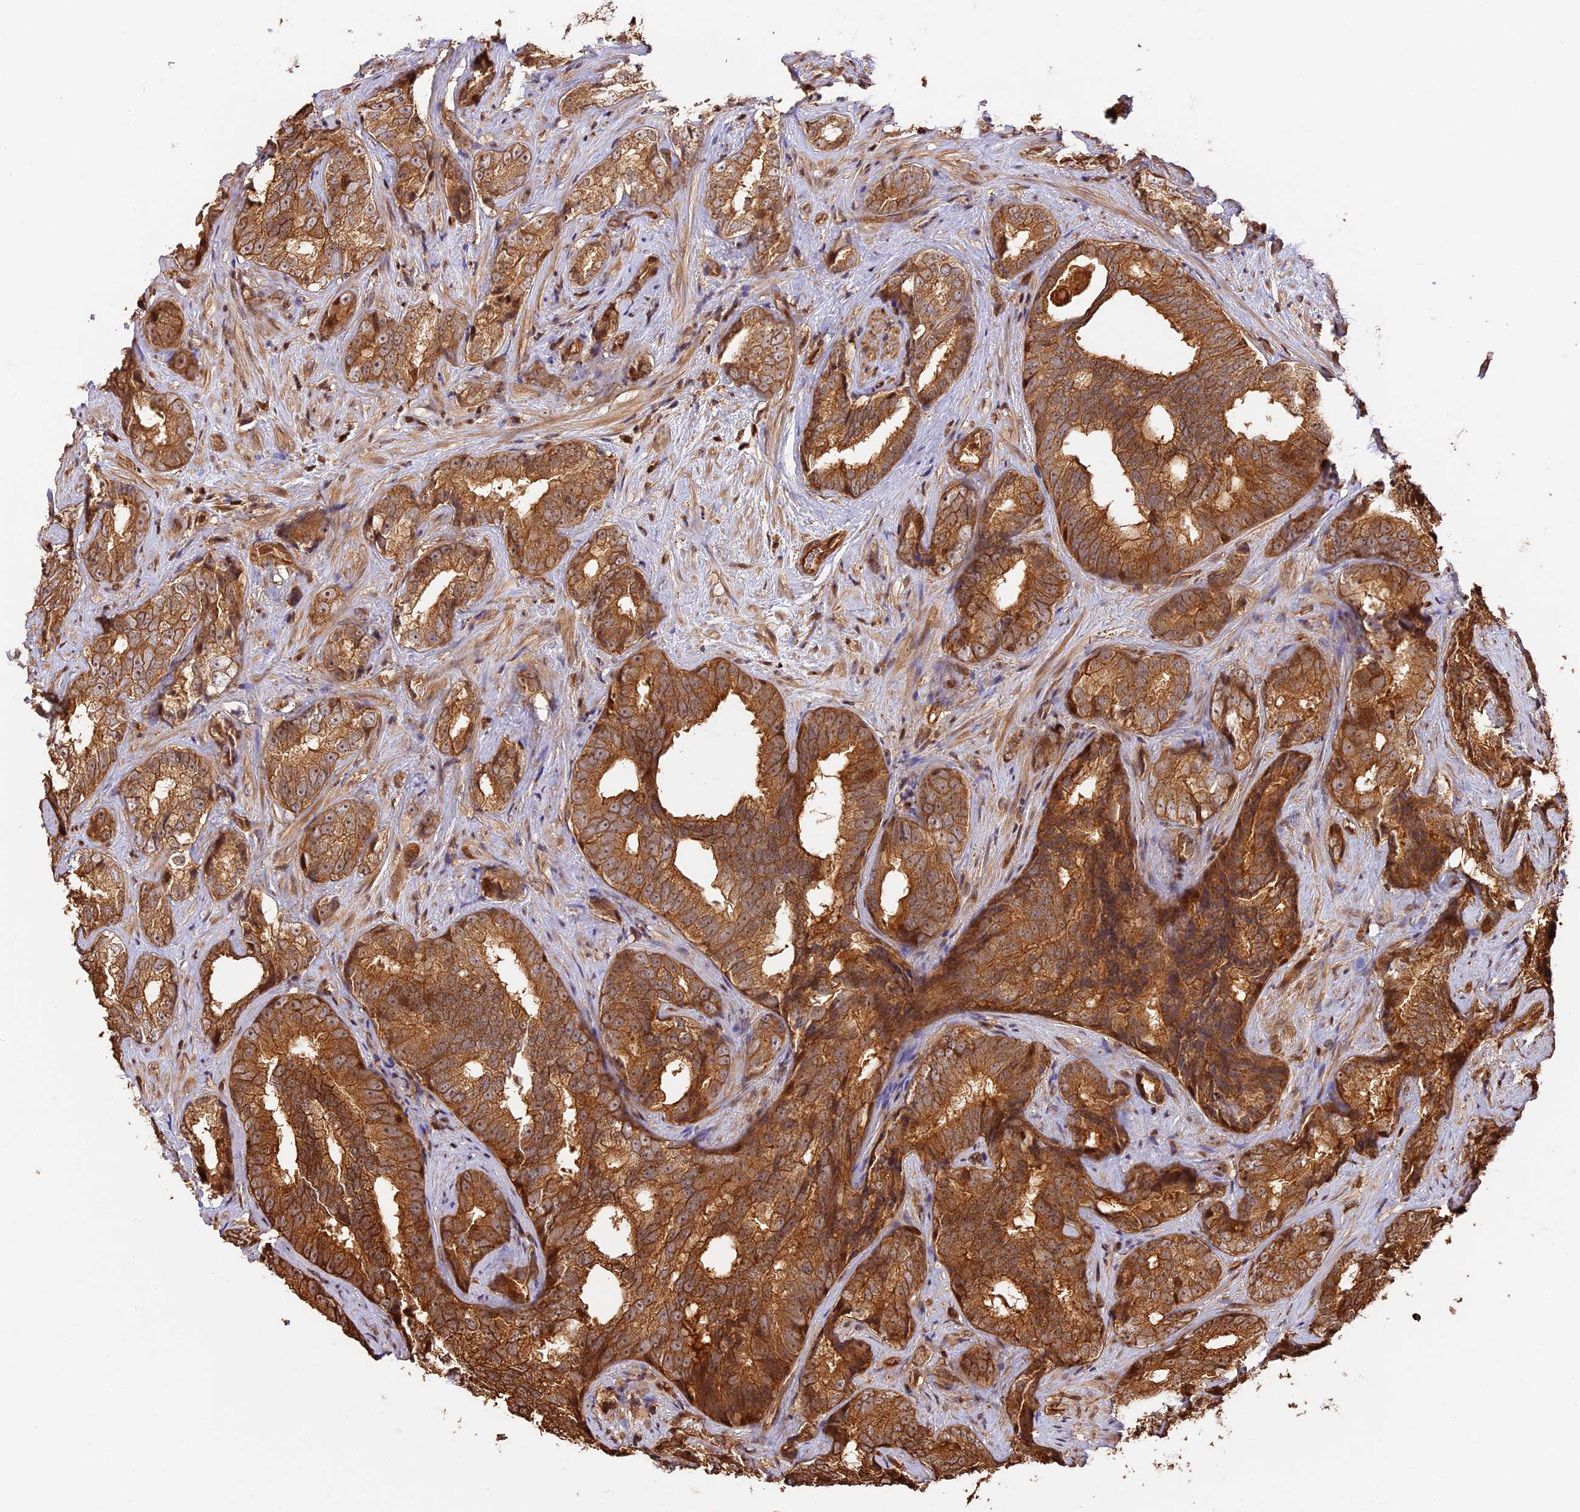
{"staining": {"intensity": "moderate", "quantity": ">75%", "location": "cytoplasmic/membranous"}, "tissue": "prostate cancer", "cell_type": "Tumor cells", "image_type": "cancer", "snomed": [{"axis": "morphology", "description": "Adenocarcinoma, High grade"}, {"axis": "topography", "description": "Prostate"}], "caption": "Tumor cells exhibit medium levels of moderate cytoplasmic/membranous positivity in about >75% of cells in human prostate cancer. The staining was performed using DAB, with brown indicating positive protein expression. Nuclei are stained blue with hematoxylin.", "gene": "PPP1R37", "patient": {"sex": "male", "age": 66}}